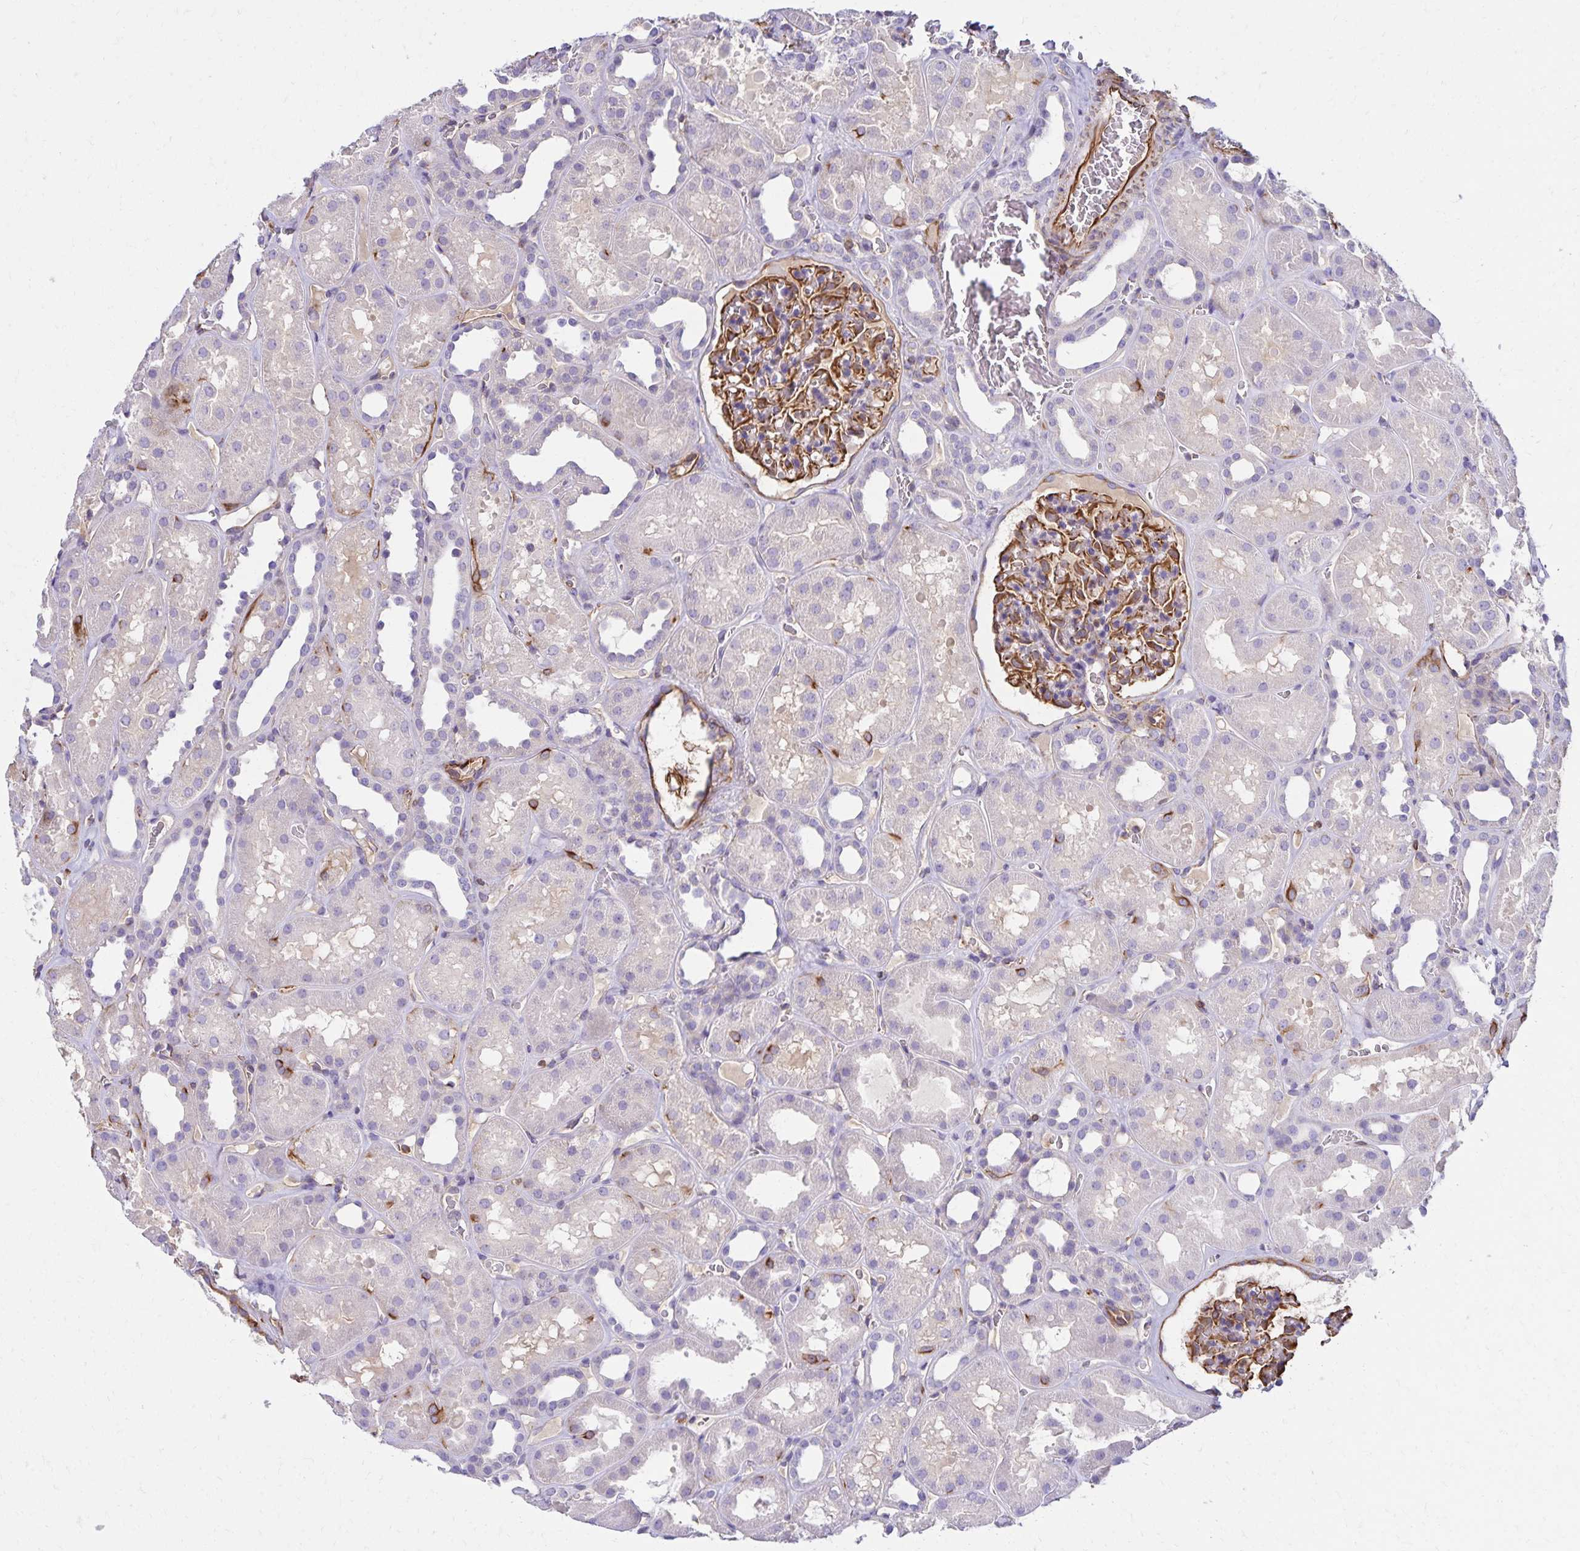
{"staining": {"intensity": "moderate", "quantity": "25%-75%", "location": "cytoplasmic/membranous"}, "tissue": "kidney", "cell_type": "Cells in glomeruli", "image_type": "normal", "snomed": [{"axis": "morphology", "description": "Normal tissue, NOS"}, {"axis": "topography", "description": "Kidney"}], "caption": "High-magnification brightfield microscopy of unremarkable kidney stained with DAB (3,3'-diaminobenzidine) (brown) and counterstained with hematoxylin (blue). cells in glomeruli exhibit moderate cytoplasmic/membranous expression is seen in approximately25%-75% of cells. The protein of interest is stained brown, and the nuclei are stained in blue (DAB (3,3'-diaminobenzidine) IHC with brightfield microscopy, high magnification).", "gene": "TRPV6", "patient": {"sex": "female", "age": 41}}